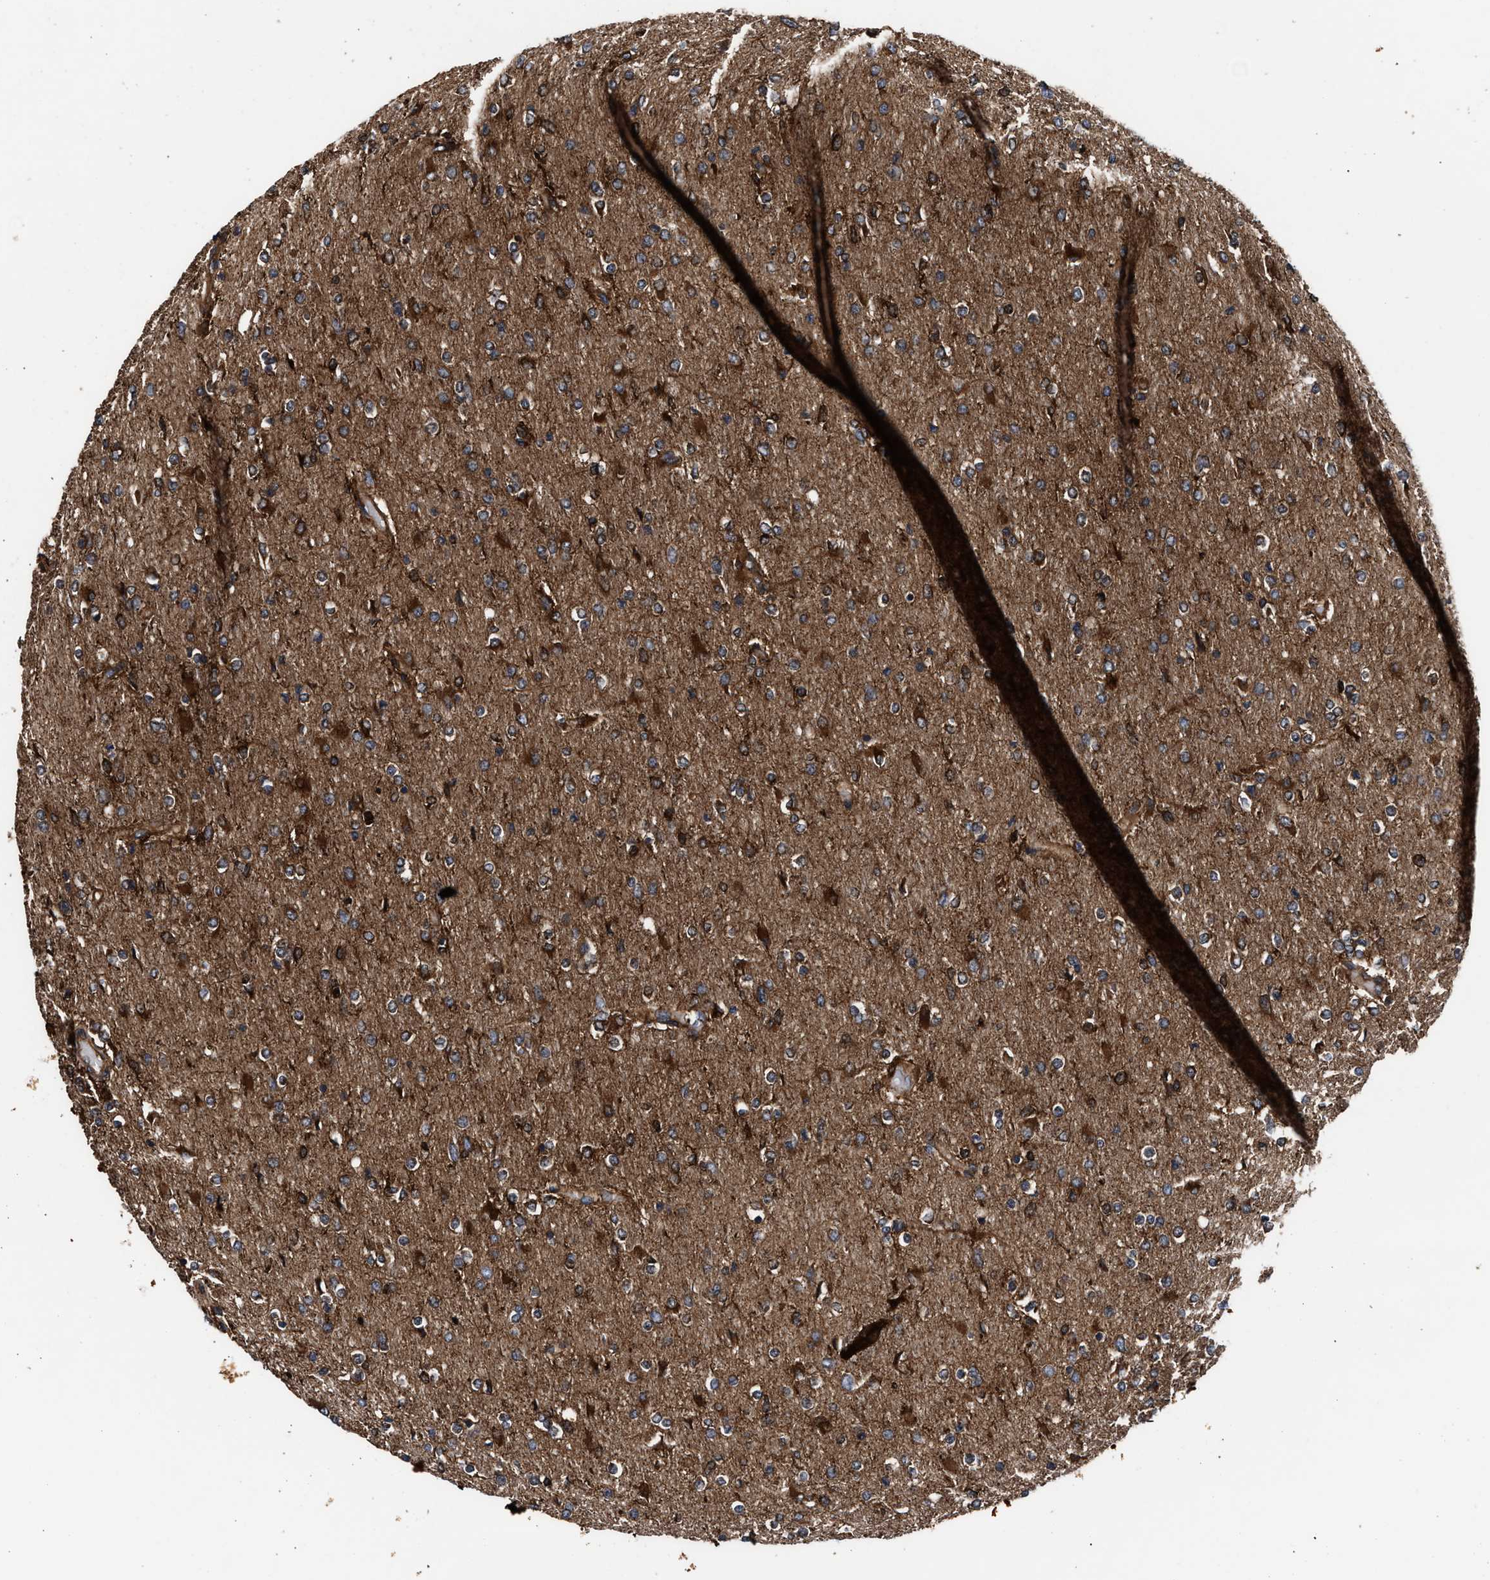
{"staining": {"intensity": "strong", "quantity": ">75%", "location": "cytoplasmic/membranous"}, "tissue": "glioma", "cell_type": "Tumor cells", "image_type": "cancer", "snomed": [{"axis": "morphology", "description": "Glioma, malignant, High grade"}, {"axis": "topography", "description": "Cerebral cortex"}], "caption": "Human malignant glioma (high-grade) stained with a protein marker exhibits strong staining in tumor cells.", "gene": "KYAT1", "patient": {"sex": "female", "age": 36}}